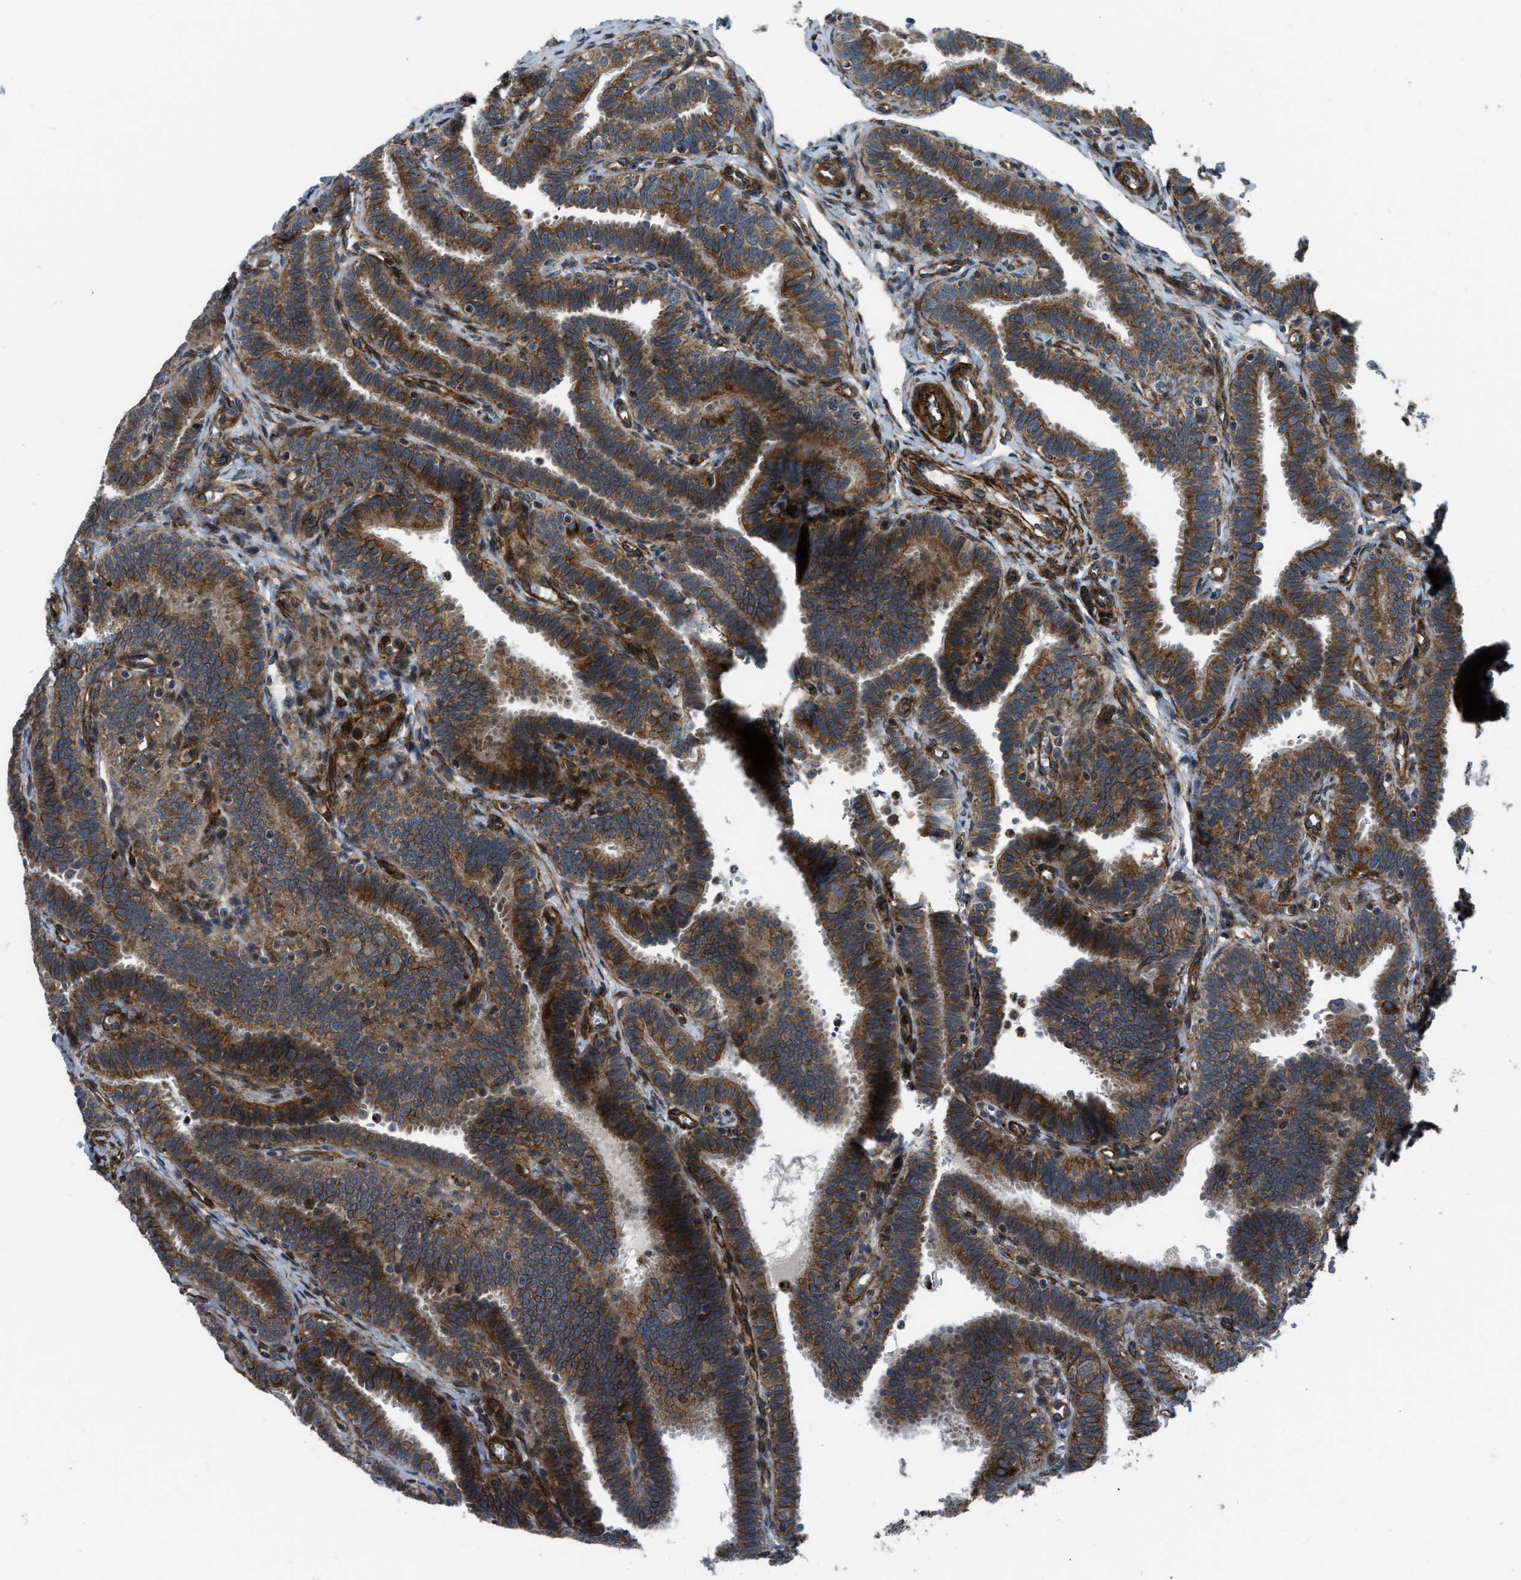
{"staining": {"intensity": "strong", "quantity": ">75%", "location": "cytoplasmic/membranous"}, "tissue": "fallopian tube", "cell_type": "Glandular cells", "image_type": "normal", "snomed": [{"axis": "morphology", "description": "Normal tissue, NOS"}, {"axis": "topography", "description": "Fallopian tube"}, {"axis": "topography", "description": "Placenta"}], "caption": "Immunohistochemical staining of benign fallopian tube demonstrates strong cytoplasmic/membranous protein positivity in approximately >75% of glandular cells. (DAB IHC with brightfield microscopy, high magnification).", "gene": "GSDME", "patient": {"sex": "female", "age": 34}}